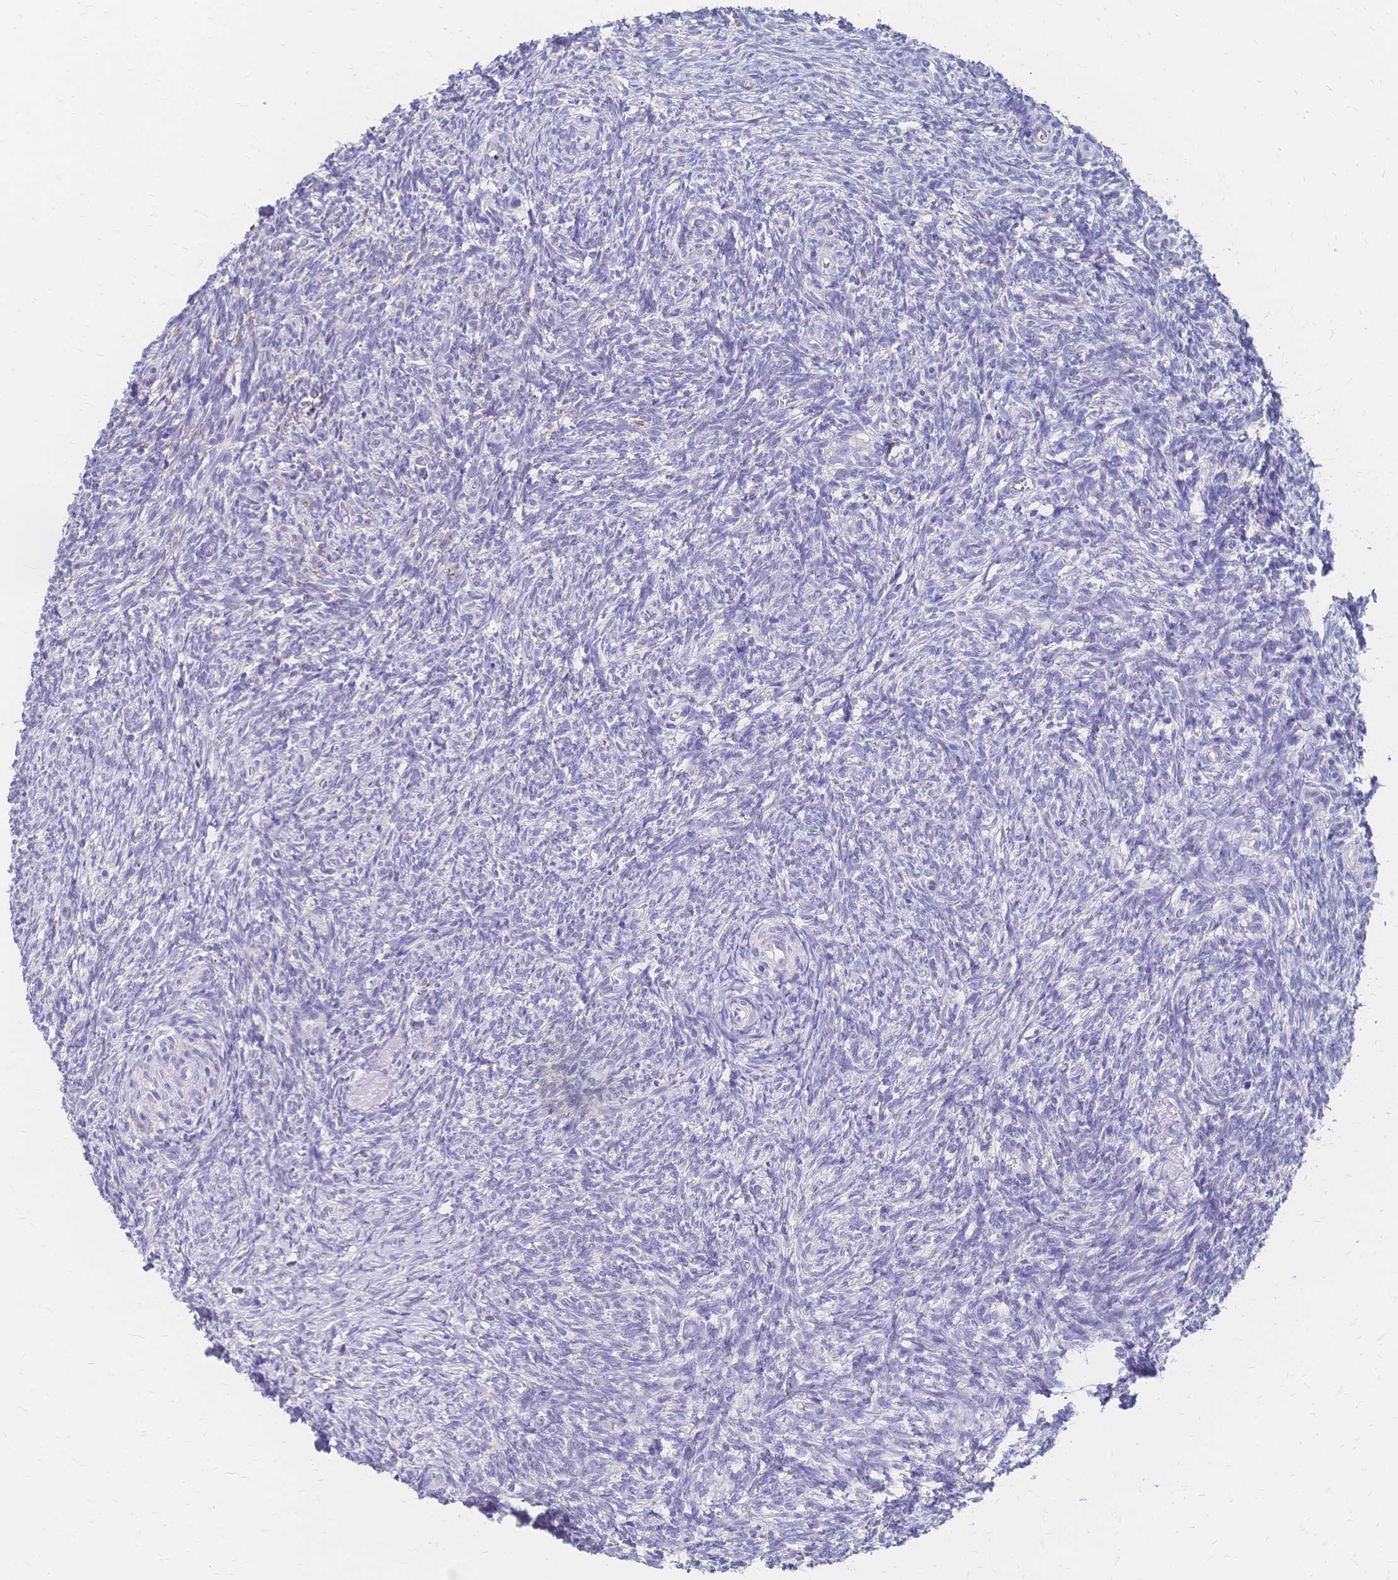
{"staining": {"intensity": "negative", "quantity": "none", "location": "none"}, "tissue": "ovary", "cell_type": "Ovarian stroma cells", "image_type": "normal", "snomed": [{"axis": "morphology", "description": "Normal tissue, NOS"}, {"axis": "topography", "description": "Ovary"}], "caption": "This is an IHC histopathology image of benign ovary. There is no staining in ovarian stroma cells.", "gene": "DTNB", "patient": {"sex": "female", "age": 39}}